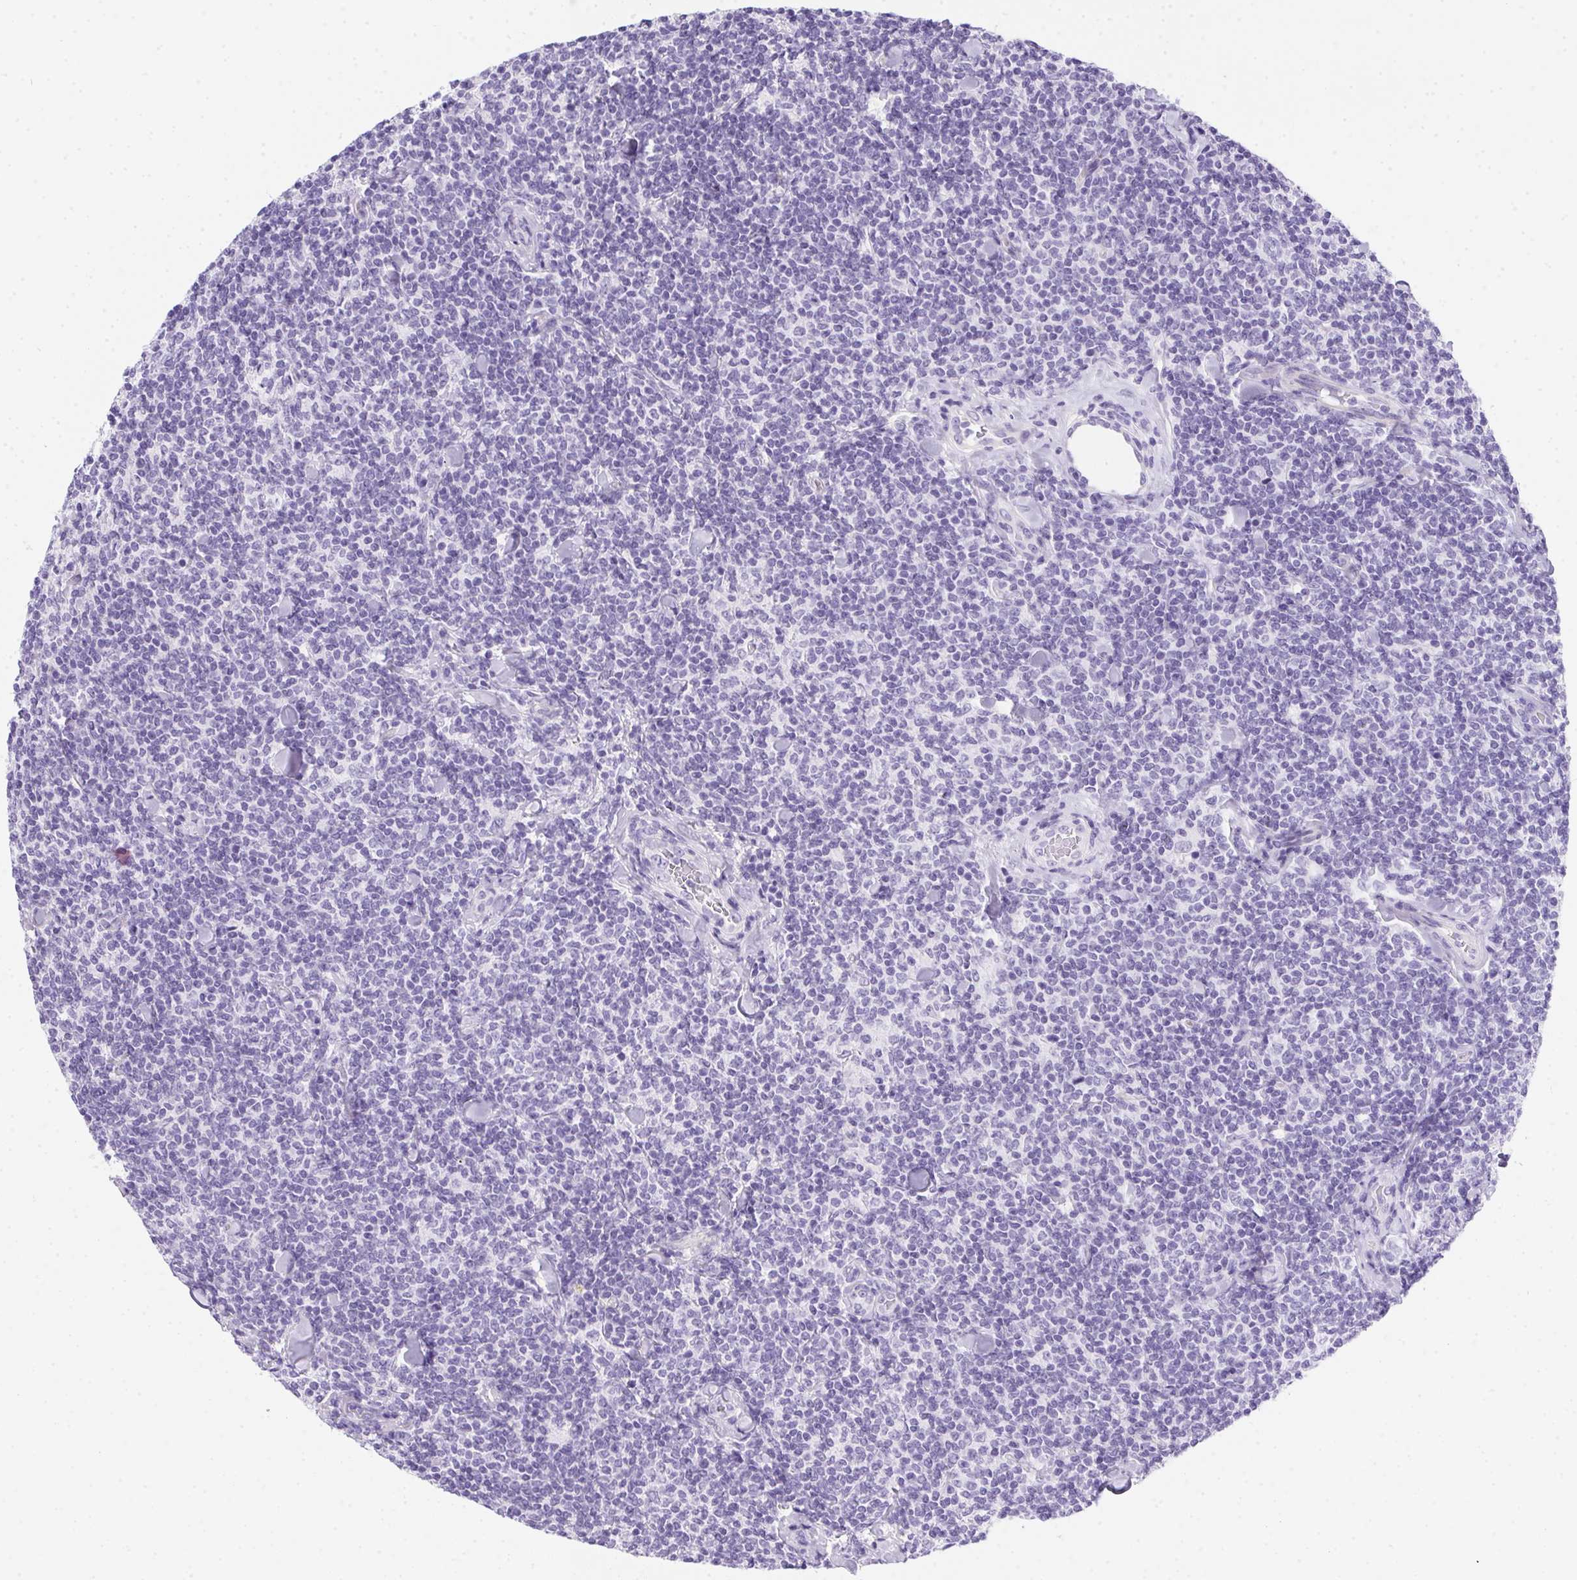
{"staining": {"intensity": "negative", "quantity": "none", "location": "none"}, "tissue": "lymphoma", "cell_type": "Tumor cells", "image_type": "cancer", "snomed": [{"axis": "morphology", "description": "Malignant lymphoma, non-Hodgkin's type, Low grade"}, {"axis": "topography", "description": "Lymph node"}], "caption": "Tumor cells show no significant staining in lymphoma.", "gene": "SPACA5B", "patient": {"sex": "female", "age": 56}}